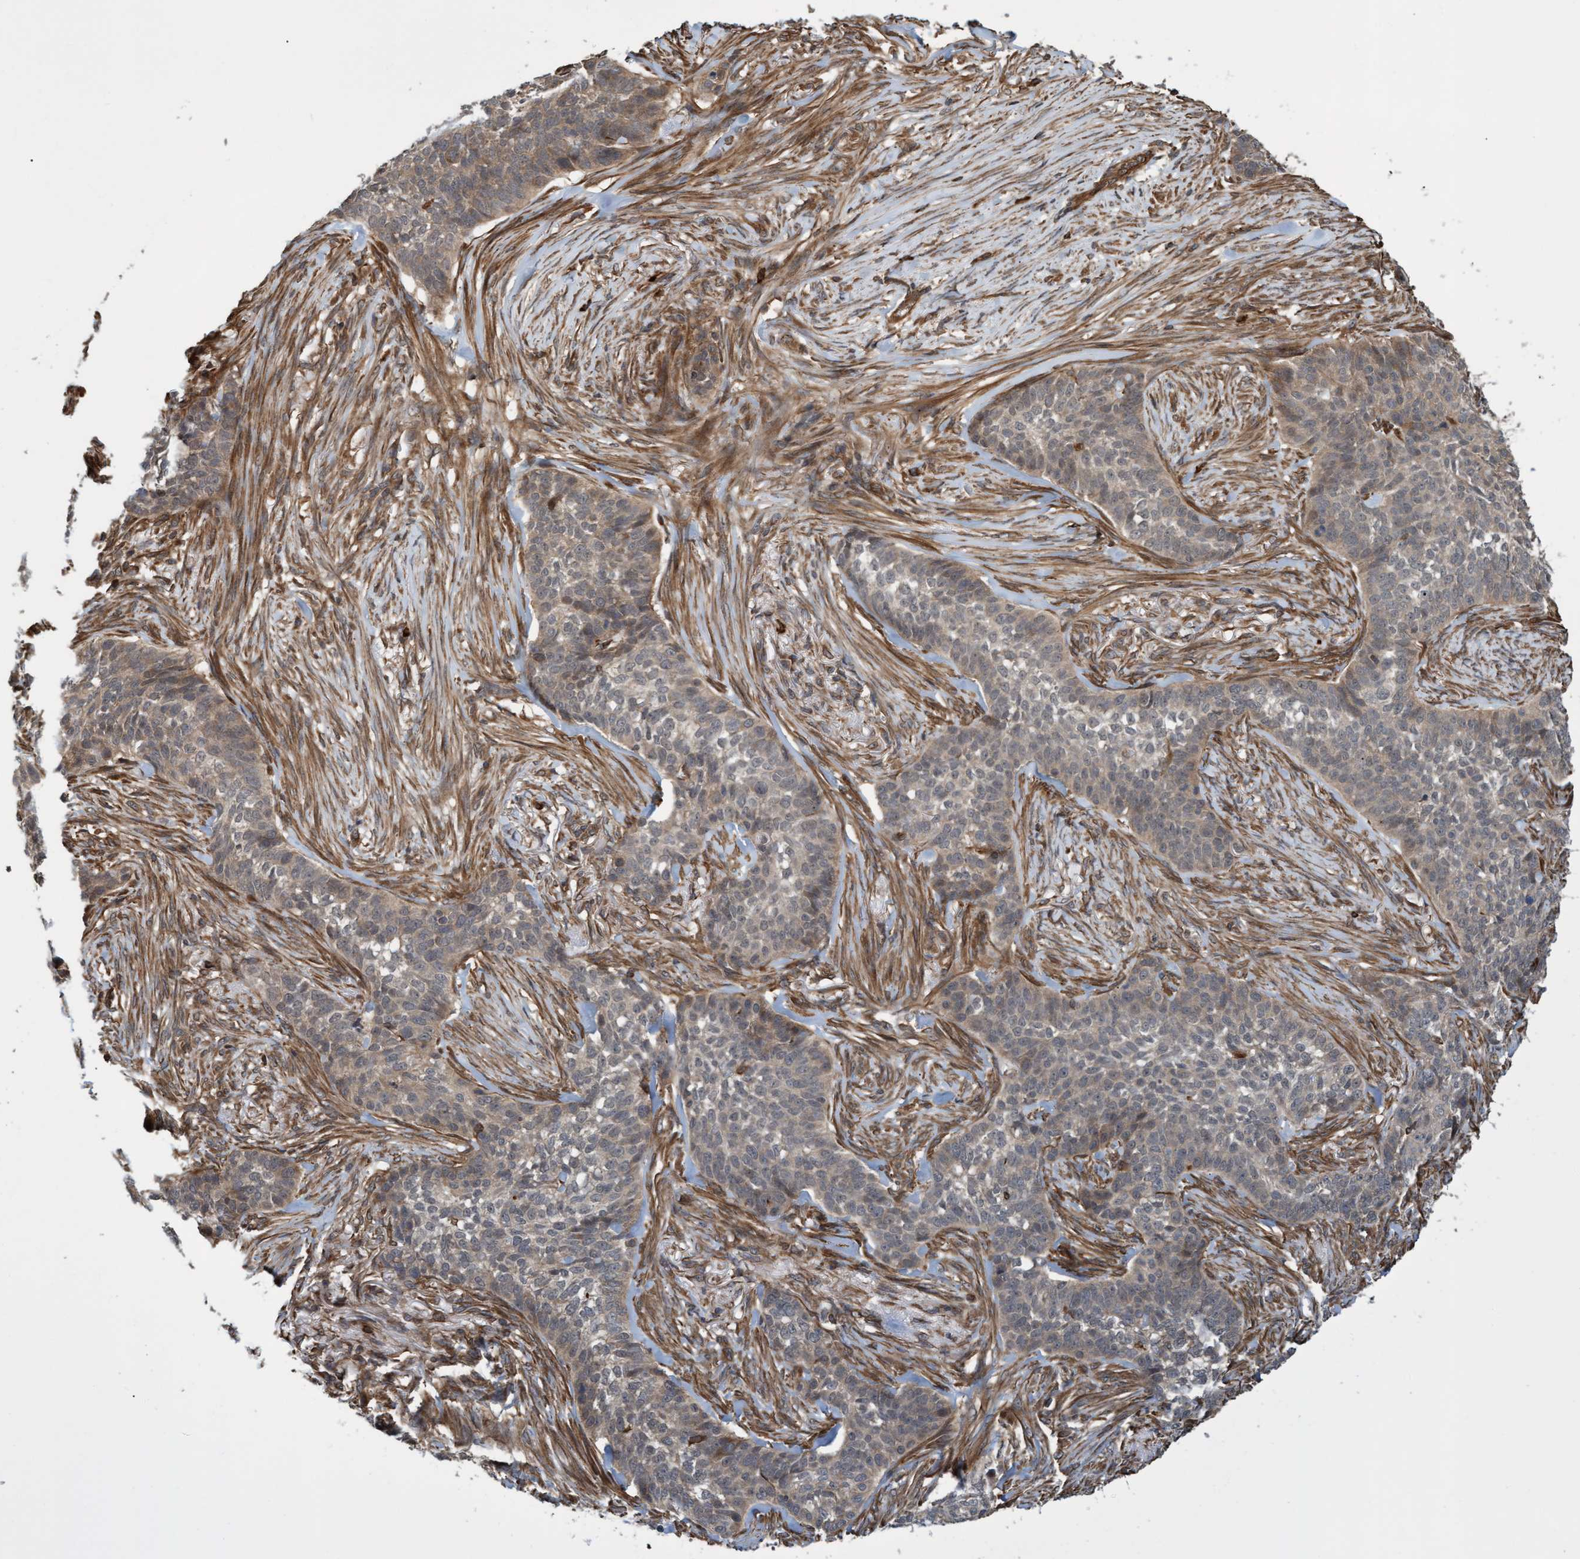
{"staining": {"intensity": "weak", "quantity": "25%-75%", "location": "cytoplasmic/membranous"}, "tissue": "skin cancer", "cell_type": "Tumor cells", "image_type": "cancer", "snomed": [{"axis": "morphology", "description": "Basal cell carcinoma"}, {"axis": "topography", "description": "Skin"}], "caption": "Immunohistochemistry image of skin cancer stained for a protein (brown), which shows low levels of weak cytoplasmic/membranous staining in approximately 25%-75% of tumor cells.", "gene": "TNFRSF10B", "patient": {"sex": "male", "age": 85}}